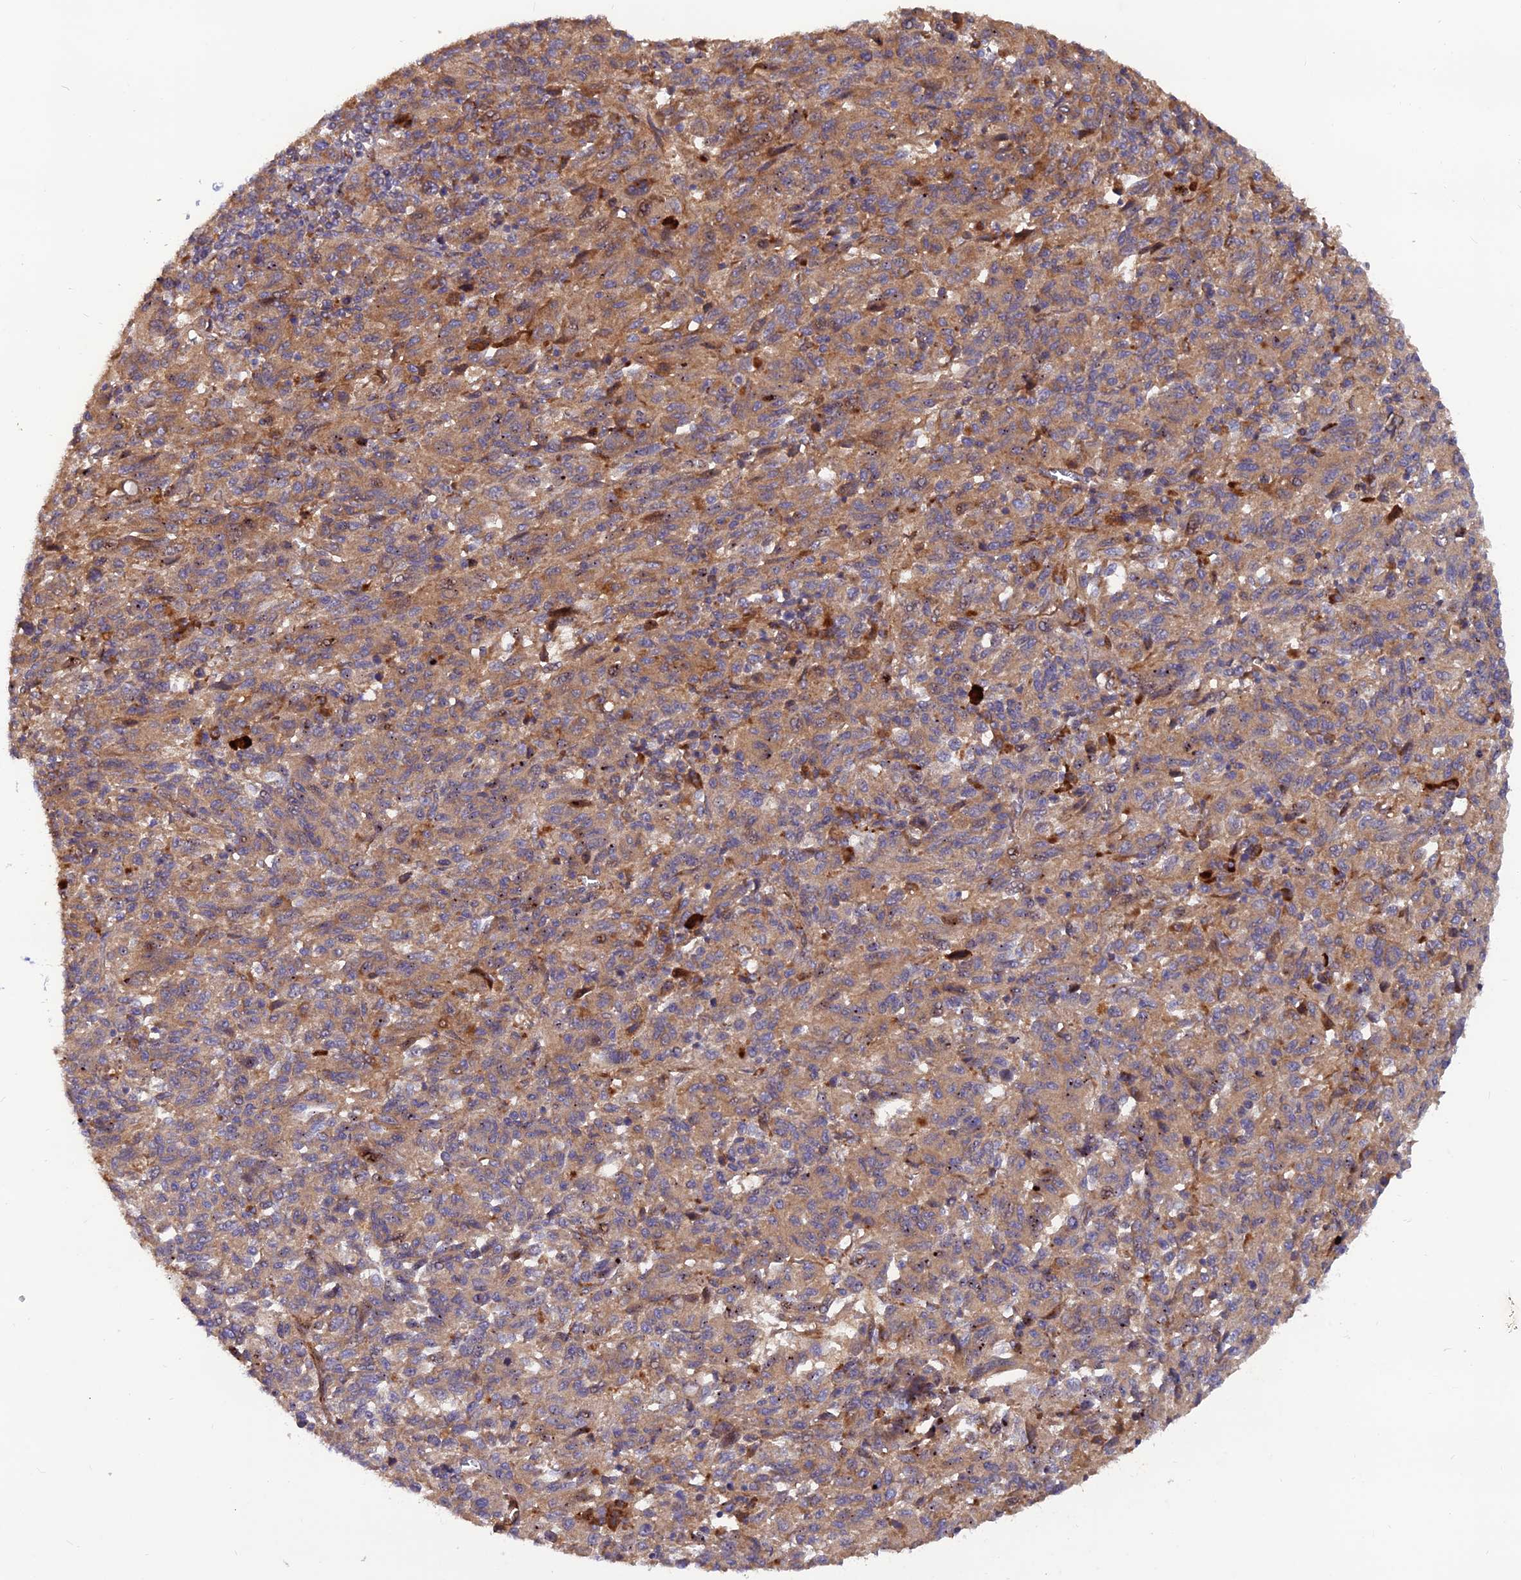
{"staining": {"intensity": "moderate", "quantity": ">75%", "location": "cytoplasmic/membranous"}, "tissue": "melanoma", "cell_type": "Tumor cells", "image_type": "cancer", "snomed": [{"axis": "morphology", "description": "Malignant melanoma, Metastatic site"}, {"axis": "topography", "description": "Lung"}], "caption": "Melanoma stained for a protein shows moderate cytoplasmic/membranous positivity in tumor cells. Nuclei are stained in blue.", "gene": "GMCL1", "patient": {"sex": "male", "age": 64}}